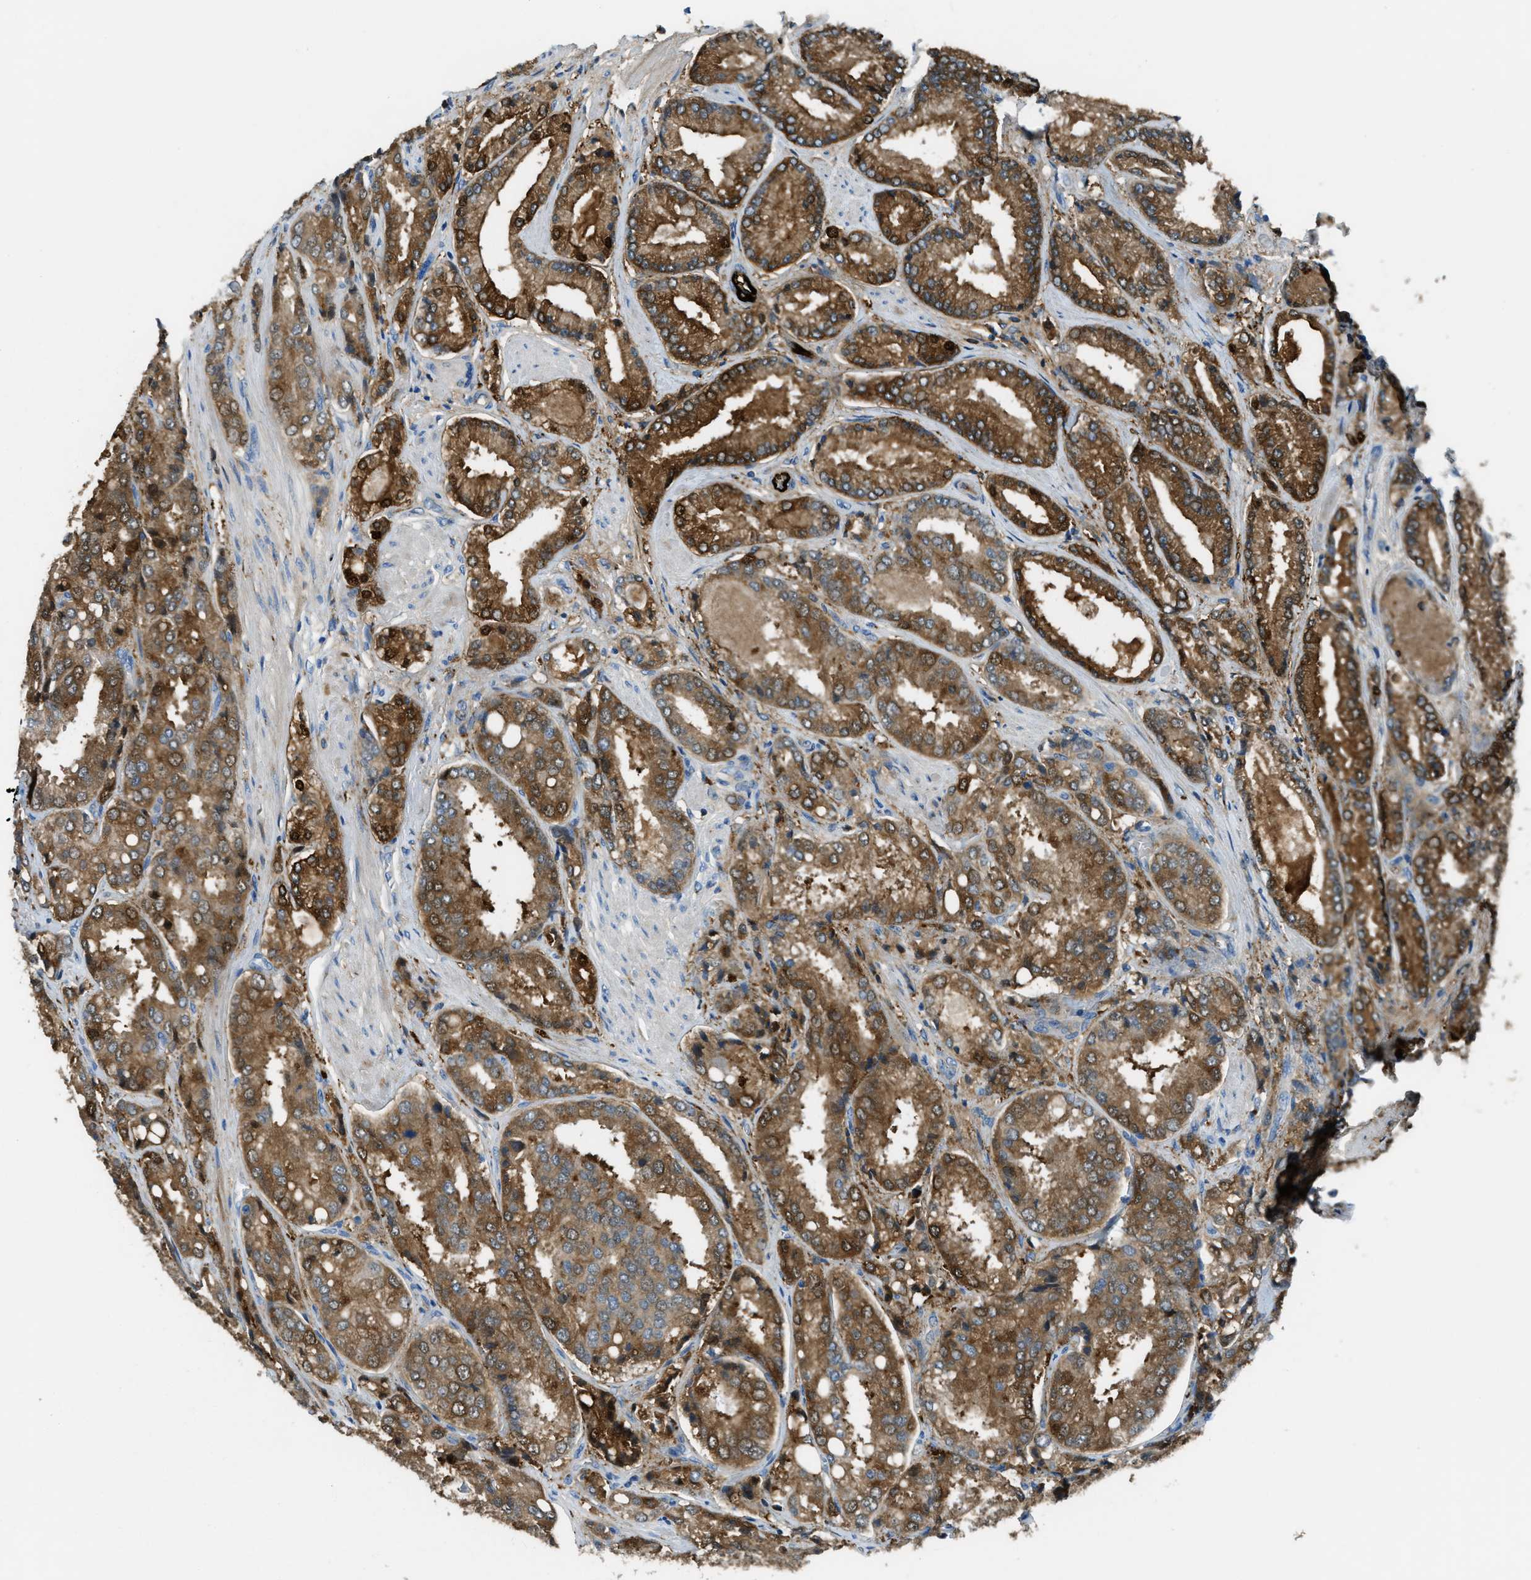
{"staining": {"intensity": "moderate", "quantity": ">75%", "location": "cytoplasmic/membranous"}, "tissue": "prostate cancer", "cell_type": "Tumor cells", "image_type": "cancer", "snomed": [{"axis": "morphology", "description": "Adenocarcinoma, High grade"}, {"axis": "topography", "description": "Prostate"}], "caption": "A high-resolution micrograph shows IHC staining of prostate cancer (adenocarcinoma (high-grade)), which reveals moderate cytoplasmic/membranous staining in approximately >75% of tumor cells. (Brightfield microscopy of DAB IHC at high magnification).", "gene": "TRIM59", "patient": {"sex": "male", "age": 50}}